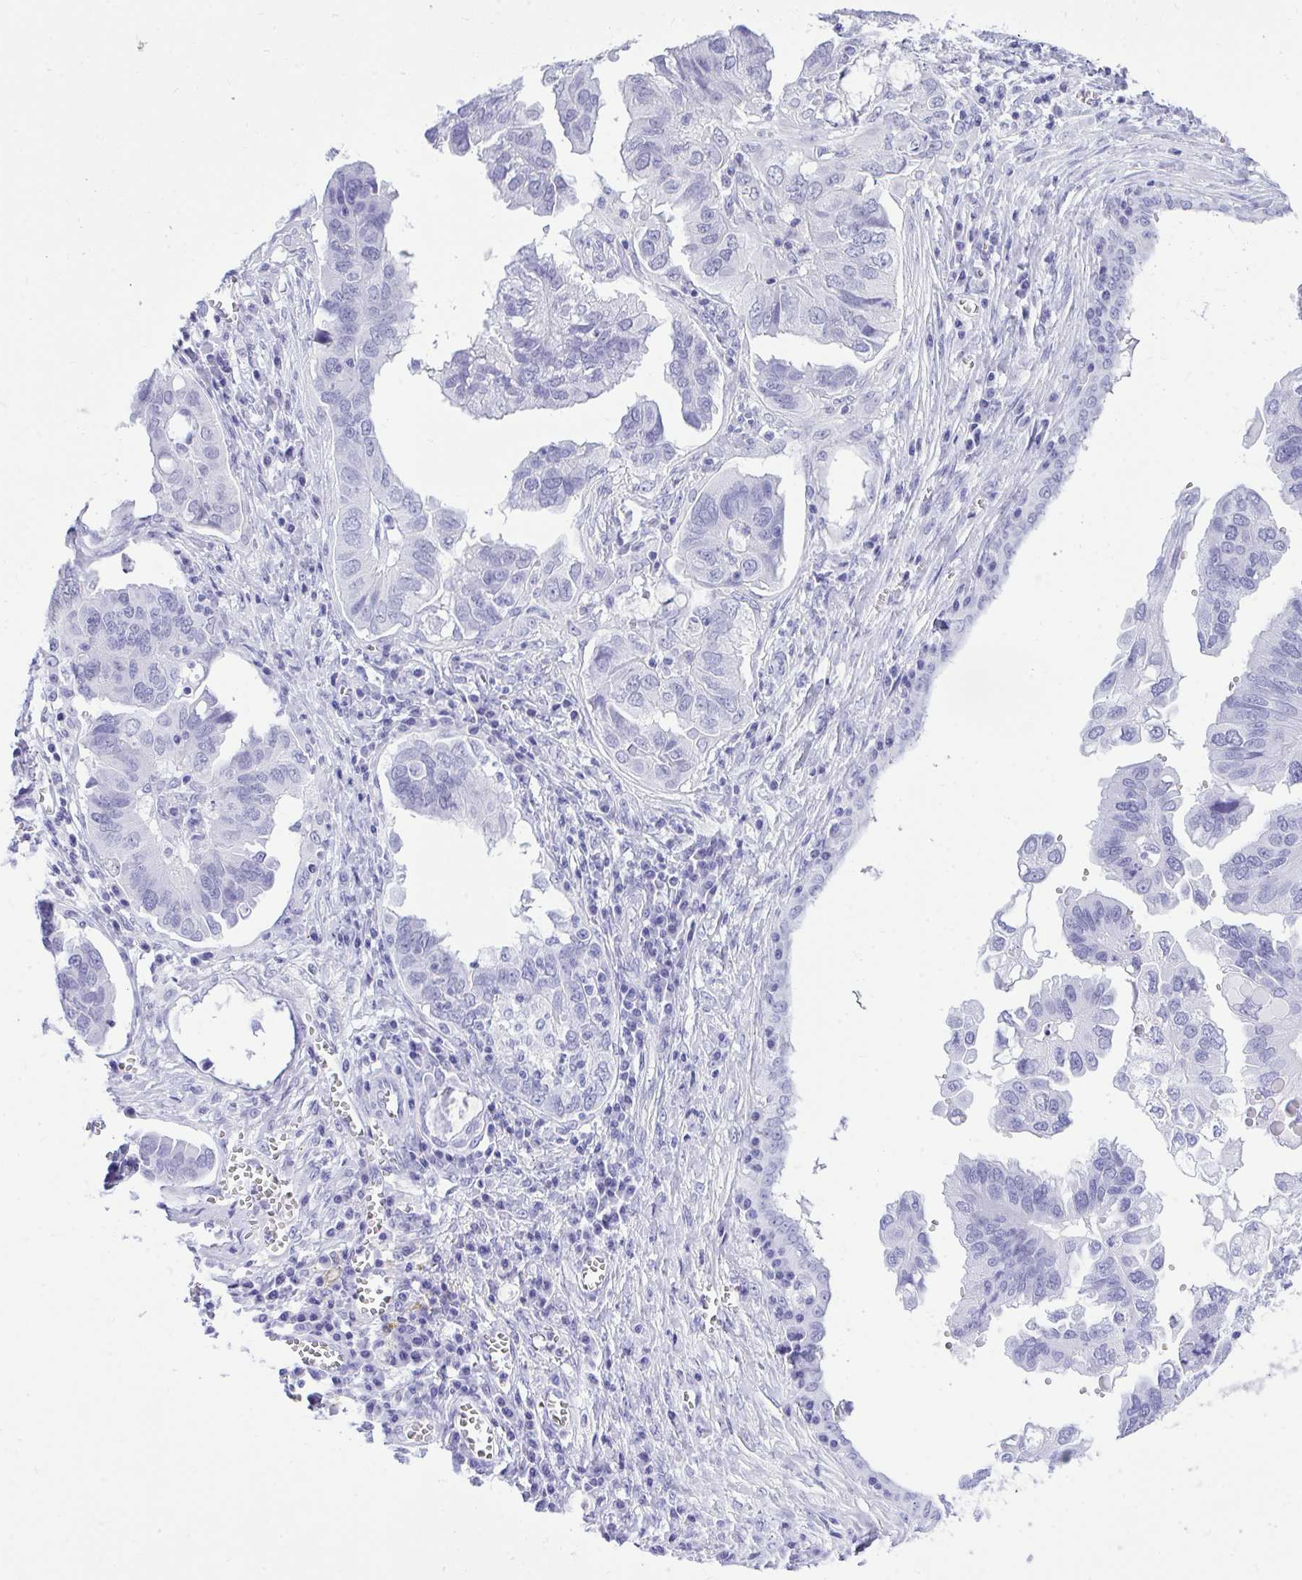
{"staining": {"intensity": "negative", "quantity": "none", "location": "none"}, "tissue": "ovarian cancer", "cell_type": "Tumor cells", "image_type": "cancer", "snomed": [{"axis": "morphology", "description": "Cystadenocarcinoma, serous, NOS"}, {"axis": "topography", "description": "Ovary"}], "caption": "An immunohistochemistry (IHC) histopathology image of ovarian cancer is shown. There is no staining in tumor cells of ovarian cancer.", "gene": "PPP1CA", "patient": {"sex": "female", "age": 79}}